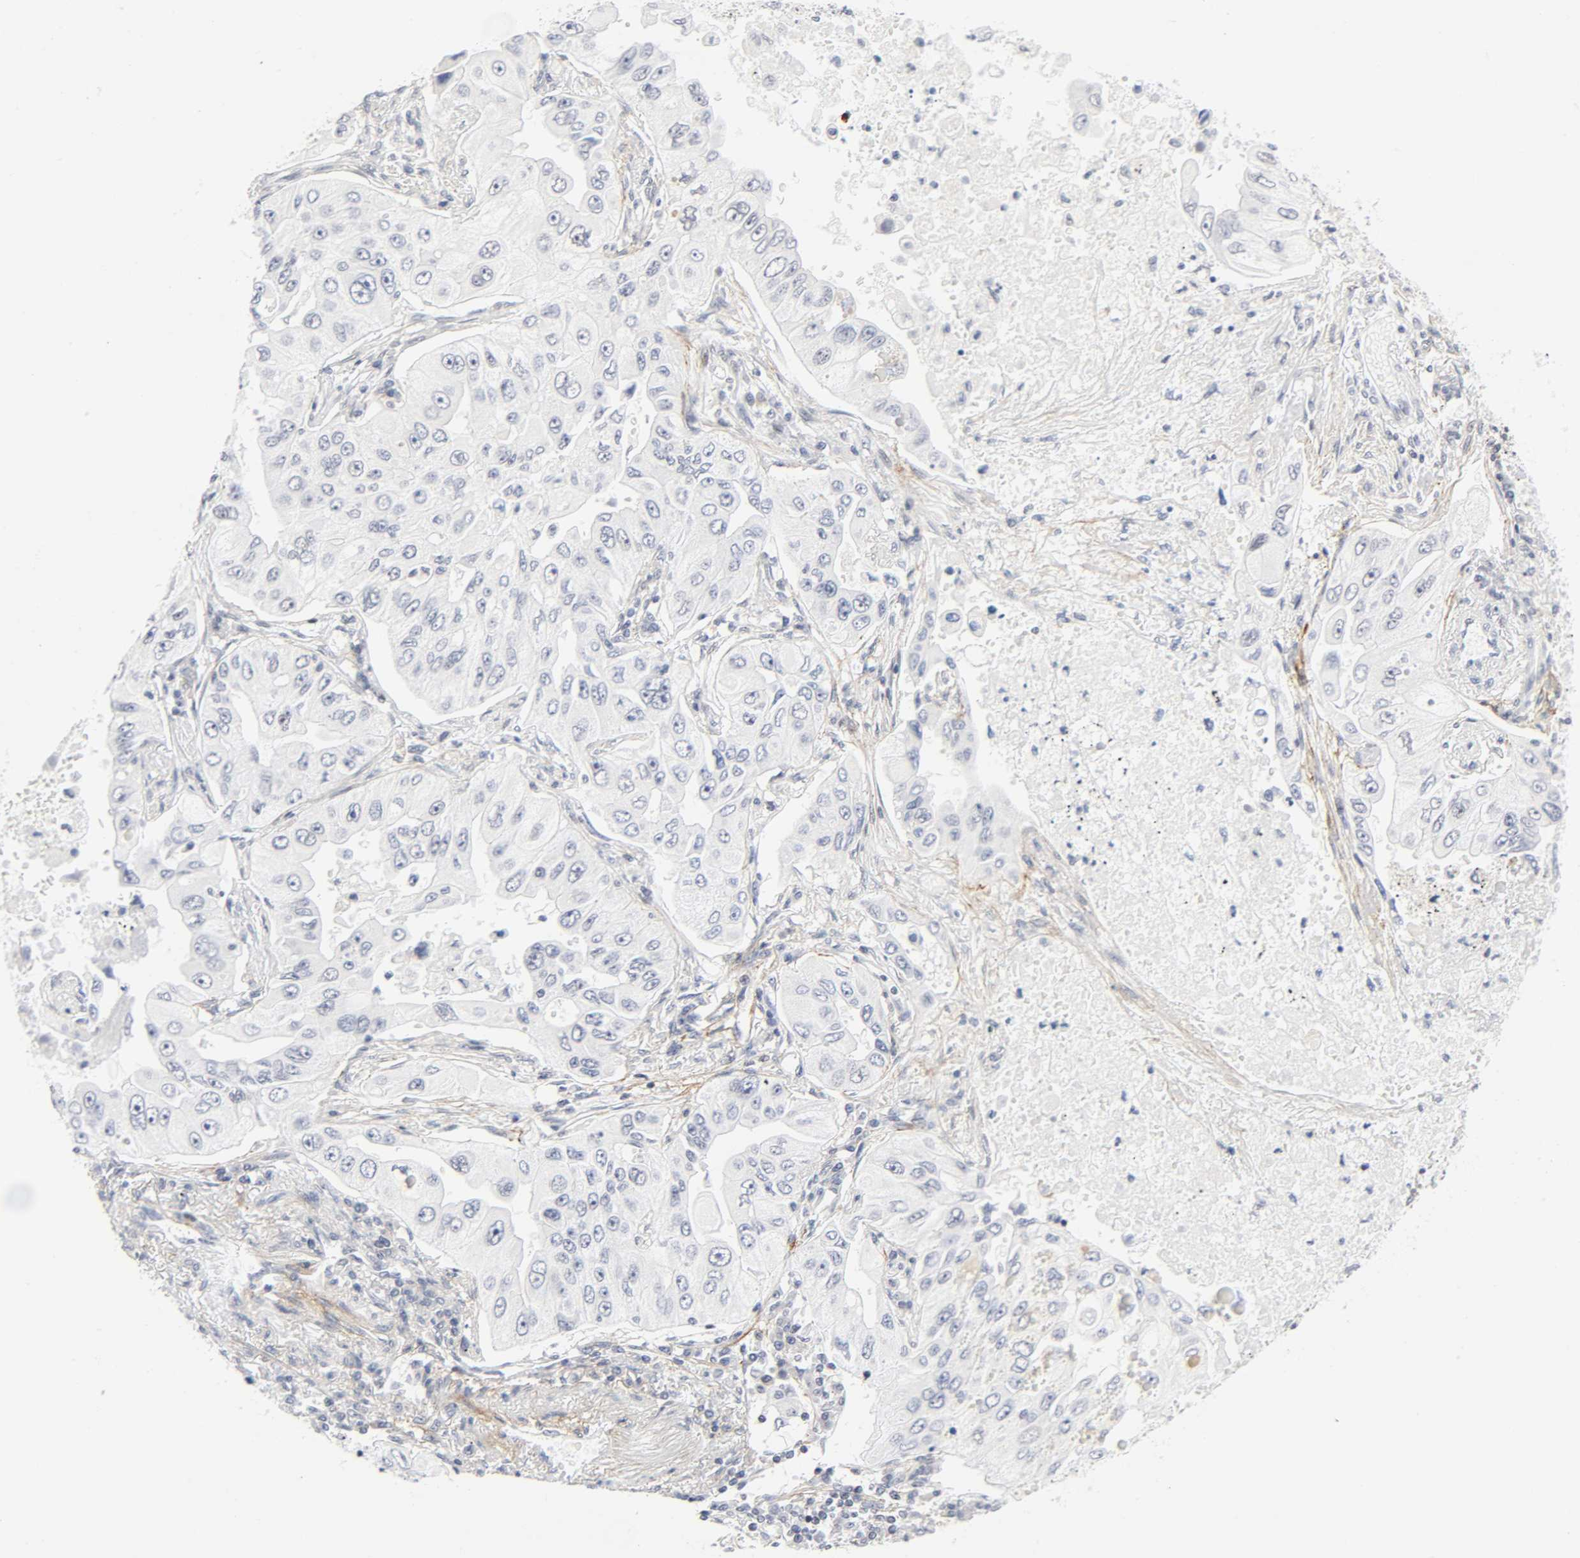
{"staining": {"intensity": "negative", "quantity": "none", "location": "none"}, "tissue": "lung cancer", "cell_type": "Tumor cells", "image_type": "cancer", "snomed": [{"axis": "morphology", "description": "Adenocarcinoma, NOS"}, {"axis": "topography", "description": "Lung"}], "caption": "High magnification brightfield microscopy of lung cancer (adenocarcinoma) stained with DAB (brown) and counterstained with hematoxylin (blue): tumor cells show no significant staining.", "gene": "DIDO1", "patient": {"sex": "male", "age": 84}}